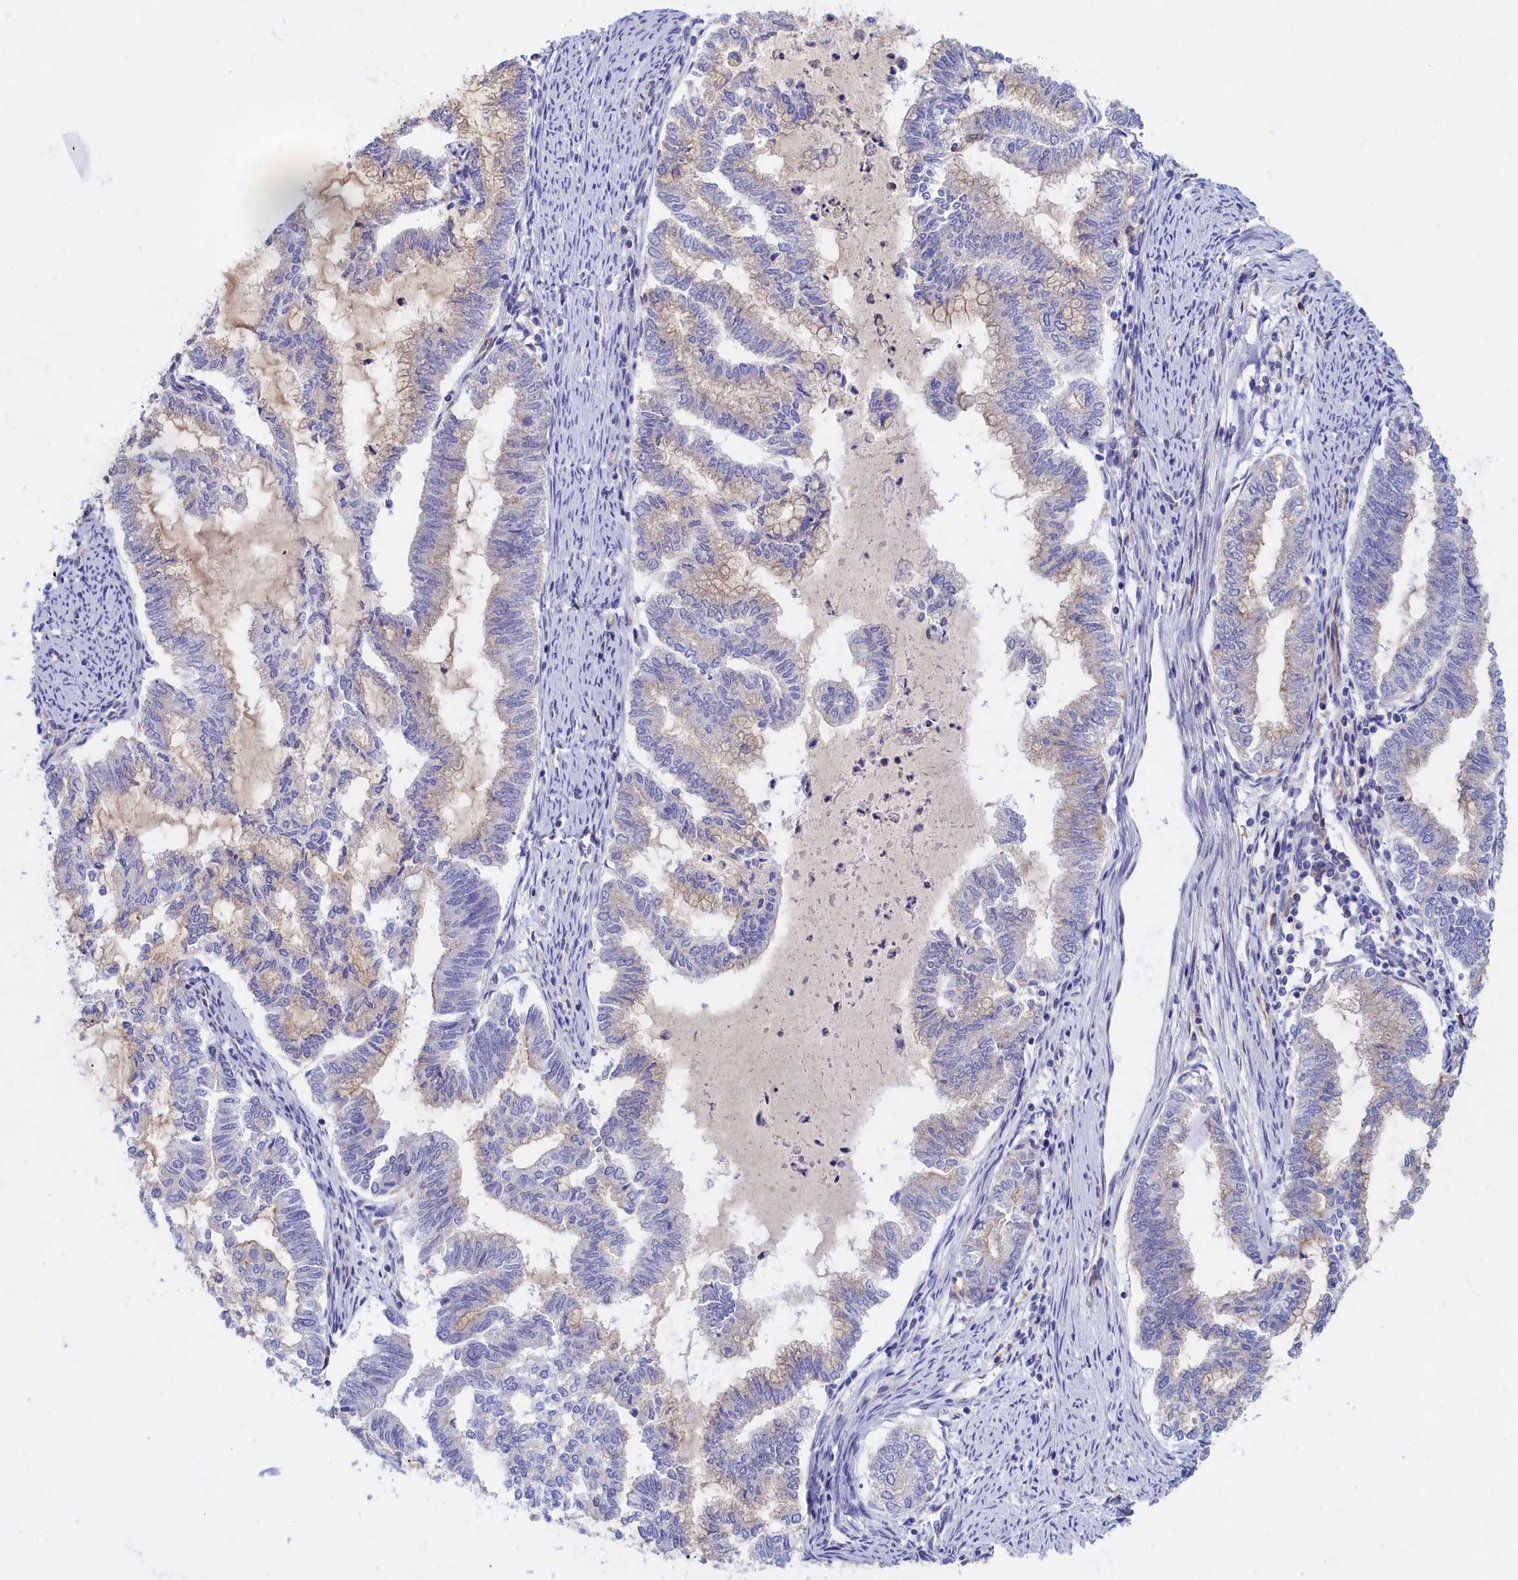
{"staining": {"intensity": "negative", "quantity": "none", "location": "none"}, "tissue": "endometrial cancer", "cell_type": "Tumor cells", "image_type": "cancer", "snomed": [{"axis": "morphology", "description": "Adenocarcinoma, NOS"}, {"axis": "topography", "description": "Endometrium"}], "caption": "Tumor cells are negative for protein expression in human adenocarcinoma (endometrial).", "gene": "ABCC12", "patient": {"sex": "female", "age": 79}}